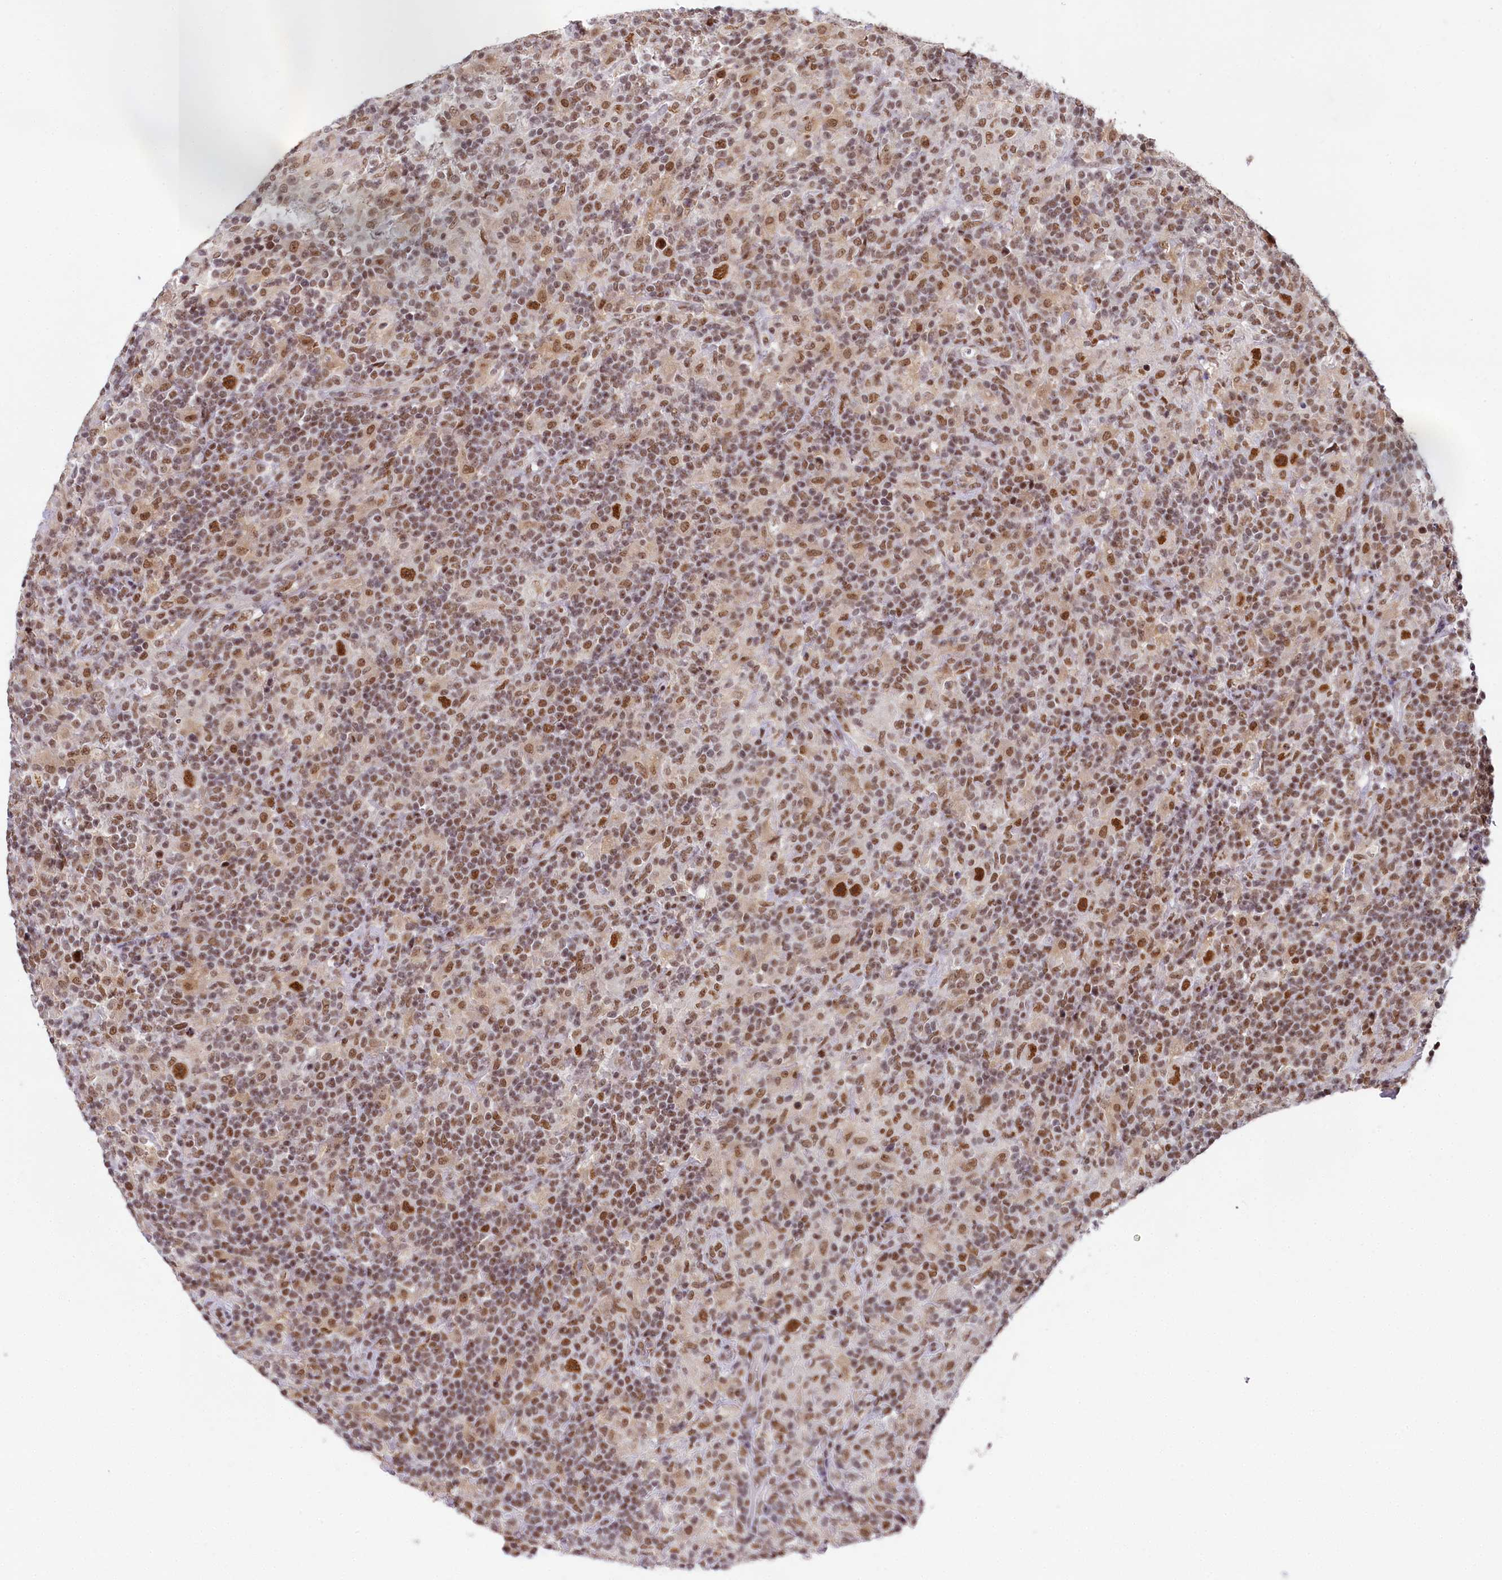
{"staining": {"intensity": "strong", "quantity": ">75%", "location": "nuclear"}, "tissue": "lymphoma", "cell_type": "Tumor cells", "image_type": "cancer", "snomed": [{"axis": "morphology", "description": "Hodgkin's disease, NOS"}, {"axis": "topography", "description": "Lymph node"}], "caption": "Lymphoma was stained to show a protein in brown. There is high levels of strong nuclear positivity in approximately >75% of tumor cells.", "gene": "PPHLN1", "patient": {"sex": "male", "age": 70}}